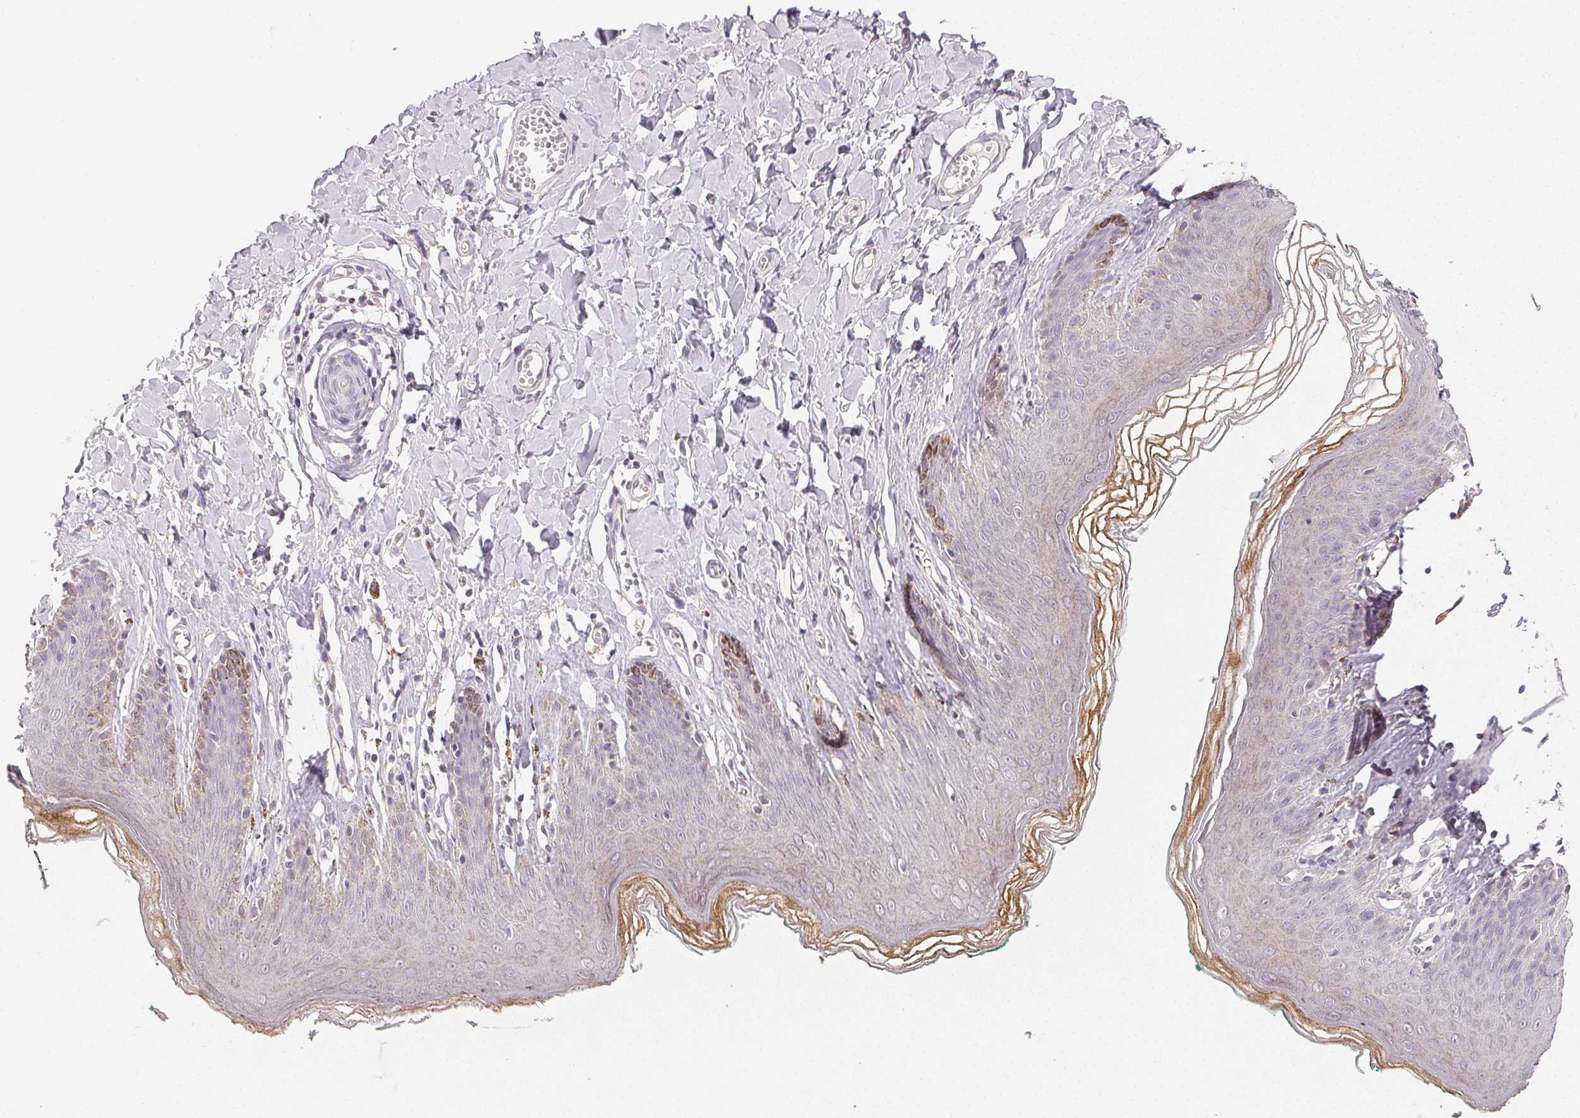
{"staining": {"intensity": "moderate", "quantity": "<25%", "location": "cytoplasmic/membranous"}, "tissue": "skin", "cell_type": "Epidermal cells", "image_type": "normal", "snomed": [{"axis": "morphology", "description": "Normal tissue, NOS"}, {"axis": "topography", "description": "Vulva"}, {"axis": "topography", "description": "Peripheral nerve tissue"}], "caption": "Unremarkable skin was stained to show a protein in brown. There is low levels of moderate cytoplasmic/membranous staining in approximately <25% of epidermal cells.", "gene": "PLCB1", "patient": {"sex": "female", "age": 66}}